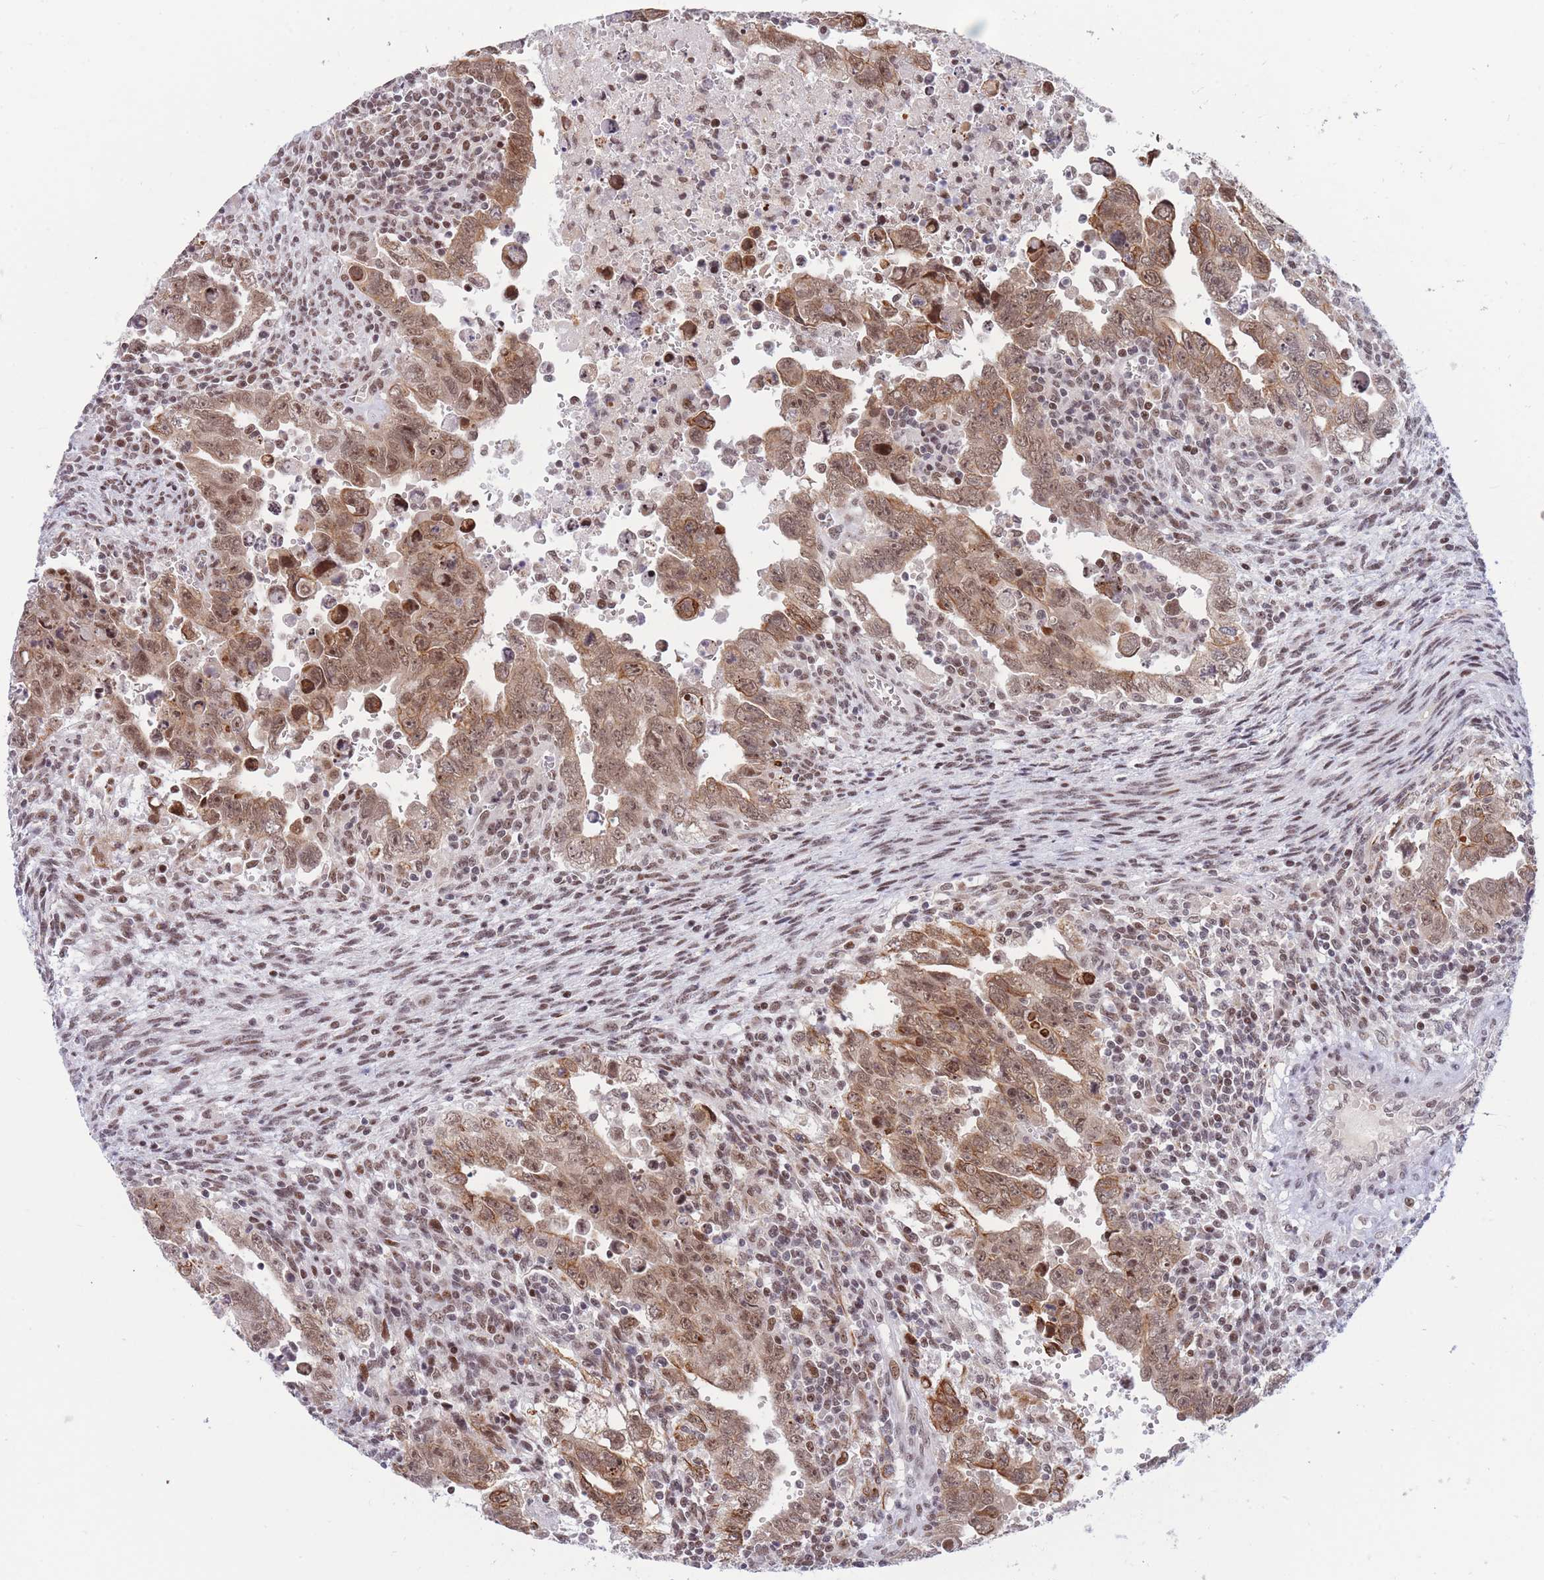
{"staining": {"intensity": "moderate", "quantity": ">75%", "location": "cytoplasmic/membranous,nuclear"}, "tissue": "testis cancer", "cell_type": "Tumor cells", "image_type": "cancer", "snomed": [{"axis": "morphology", "description": "Carcinoma, Embryonal, NOS"}, {"axis": "topography", "description": "Testis"}], "caption": "Moderate cytoplasmic/membranous and nuclear protein positivity is present in approximately >75% of tumor cells in testis embryonal carcinoma.", "gene": "TARBP2", "patient": {"sex": "male", "age": 28}}